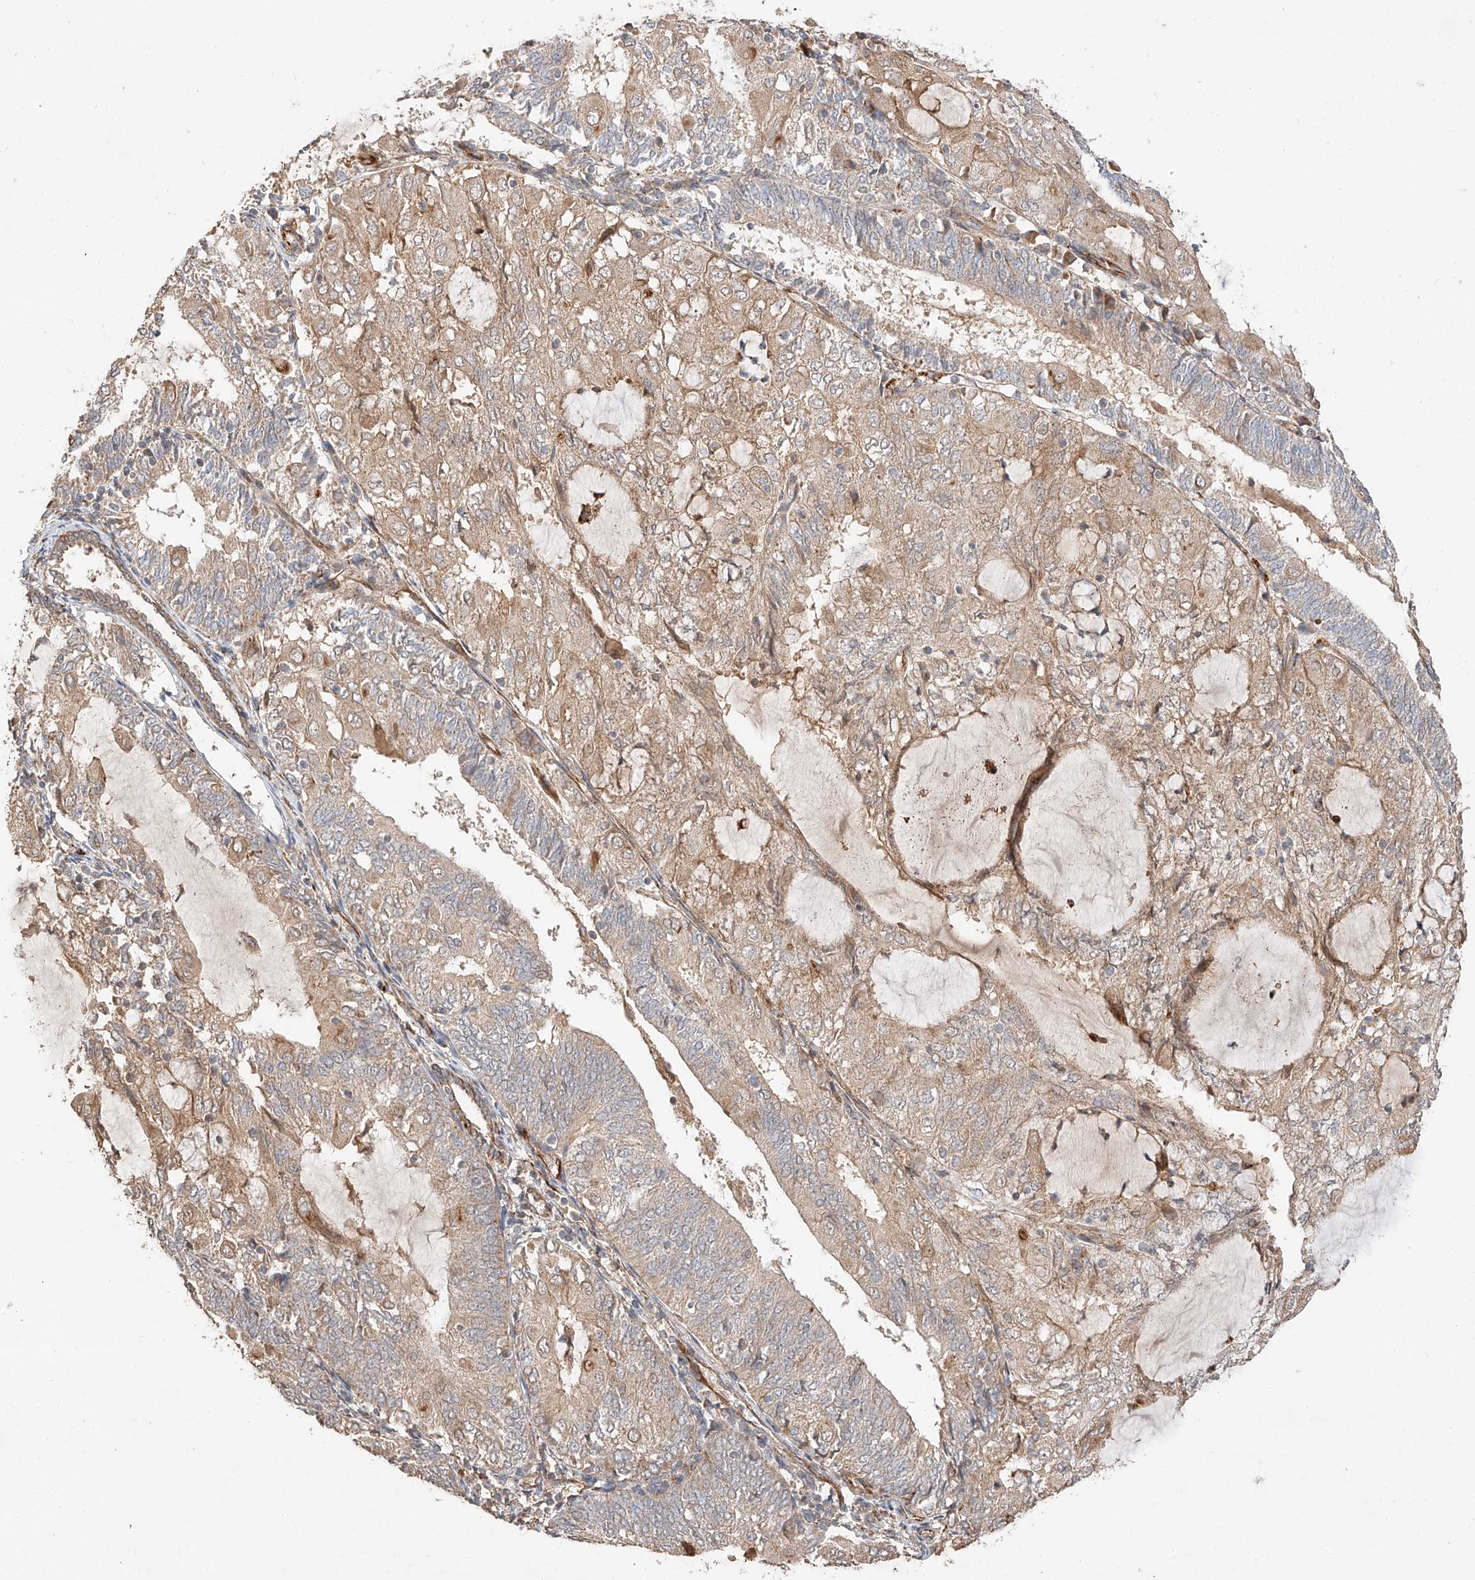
{"staining": {"intensity": "weak", "quantity": ">75%", "location": "cytoplasmic/membranous"}, "tissue": "endometrial cancer", "cell_type": "Tumor cells", "image_type": "cancer", "snomed": [{"axis": "morphology", "description": "Adenocarcinoma, NOS"}, {"axis": "topography", "description": "Endometrium"}], "caption": "Human endometrial adenocarcinoma stained with a protein marker shows weak staining in tumor cells.", "gene": "SUSD6", "patient": {"sex": "female", "age": 81}}